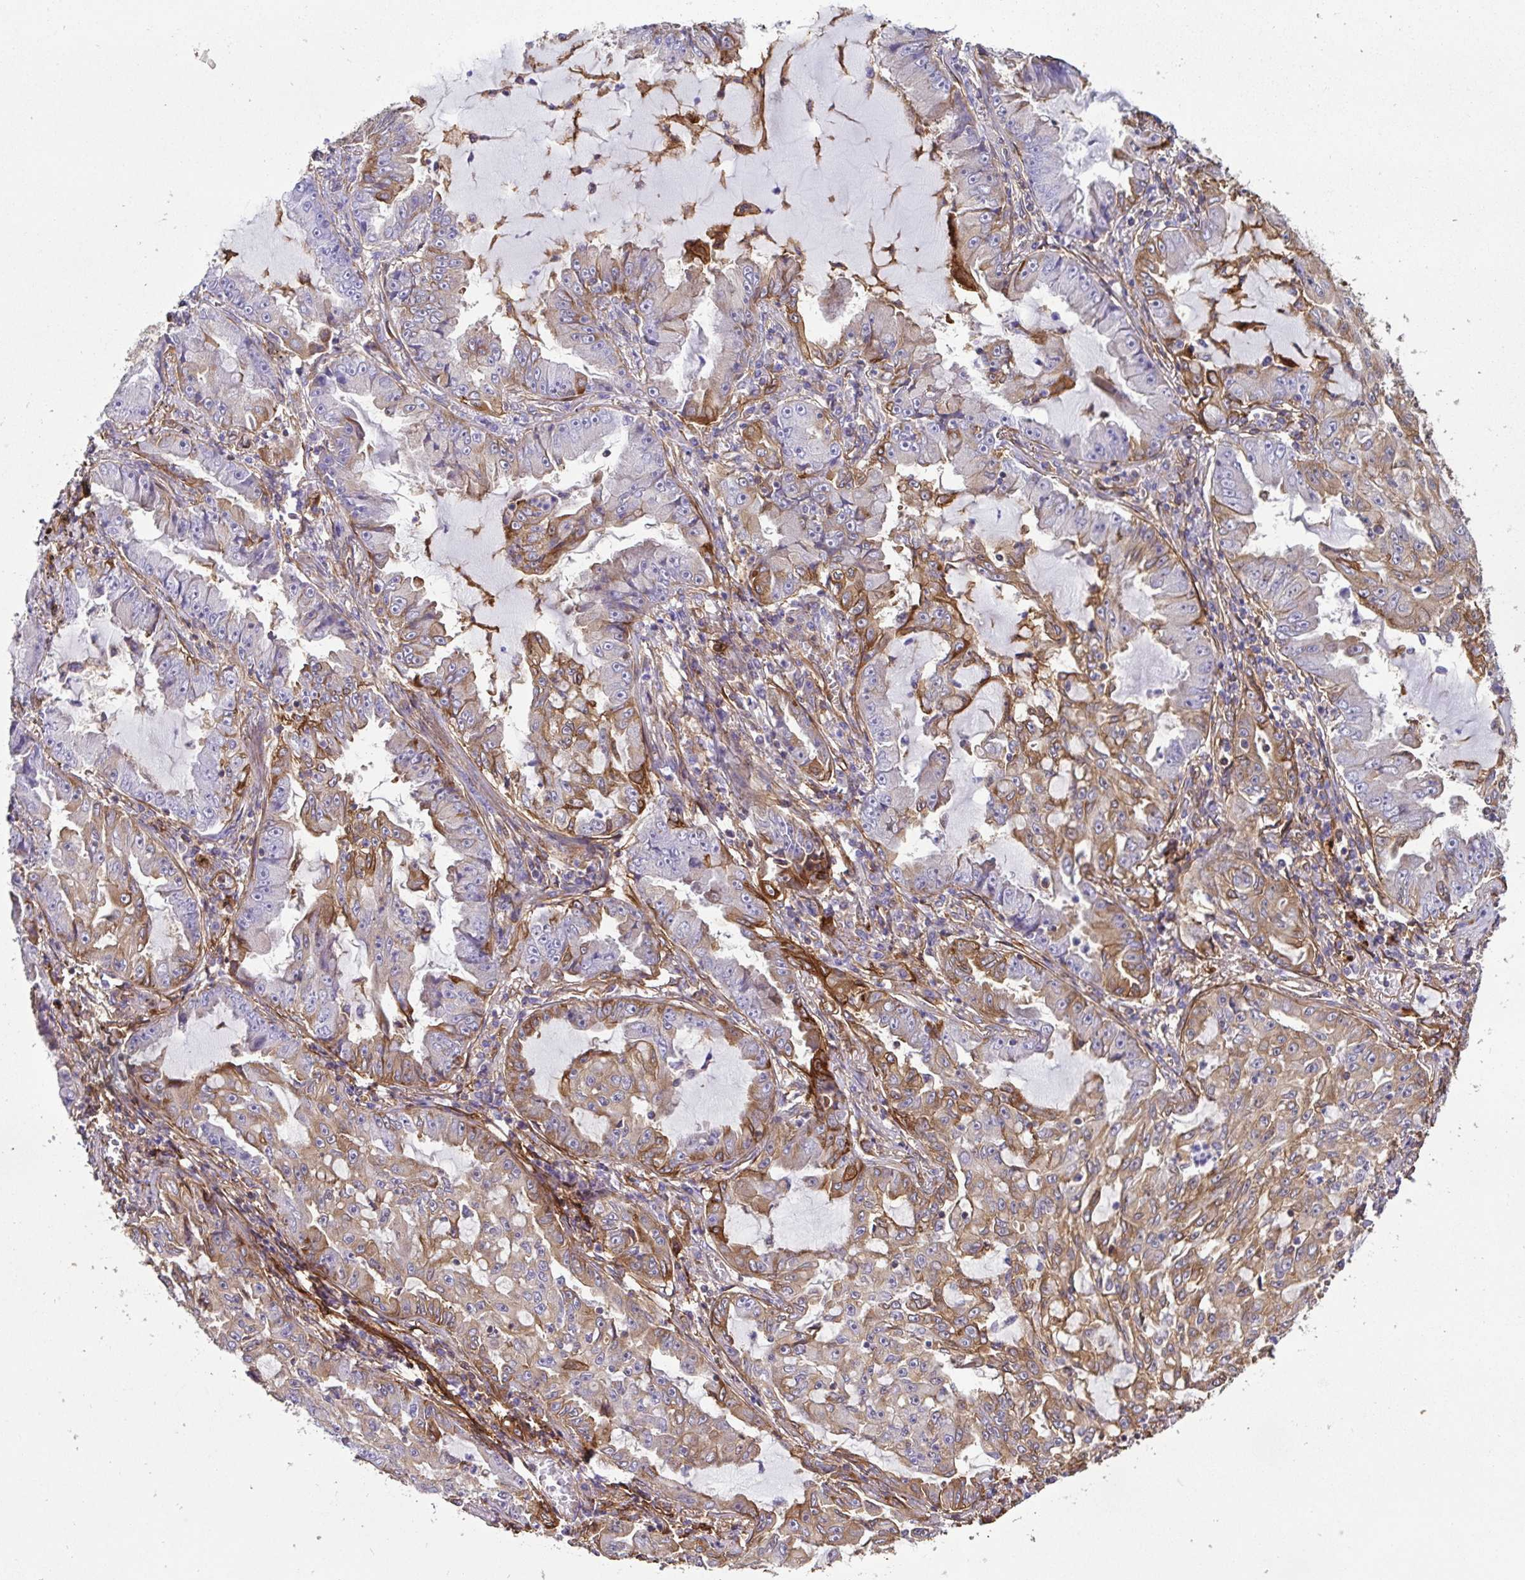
{"staining": {"intensity": "weak", "quantity": "25%-75%", "location": "cytoplasmic/membranous"}, "tissue": "lung cancer", "cell_type": "Tumor cells", "image_type": "cancer", "snomed": [{"axis": "morphology", "description": "Adenocarcinoma, NOS"}, {"axis": "topography", "description": "Lung"}], "caption": "Tumor cells exhibit low levels of weak cytoplasmic/membranous positivity in about 25%-75% of cells in adenocarcinoma (lung).", "gene": "ANXA2", "patient": {"sex": "female", "age": 52}}